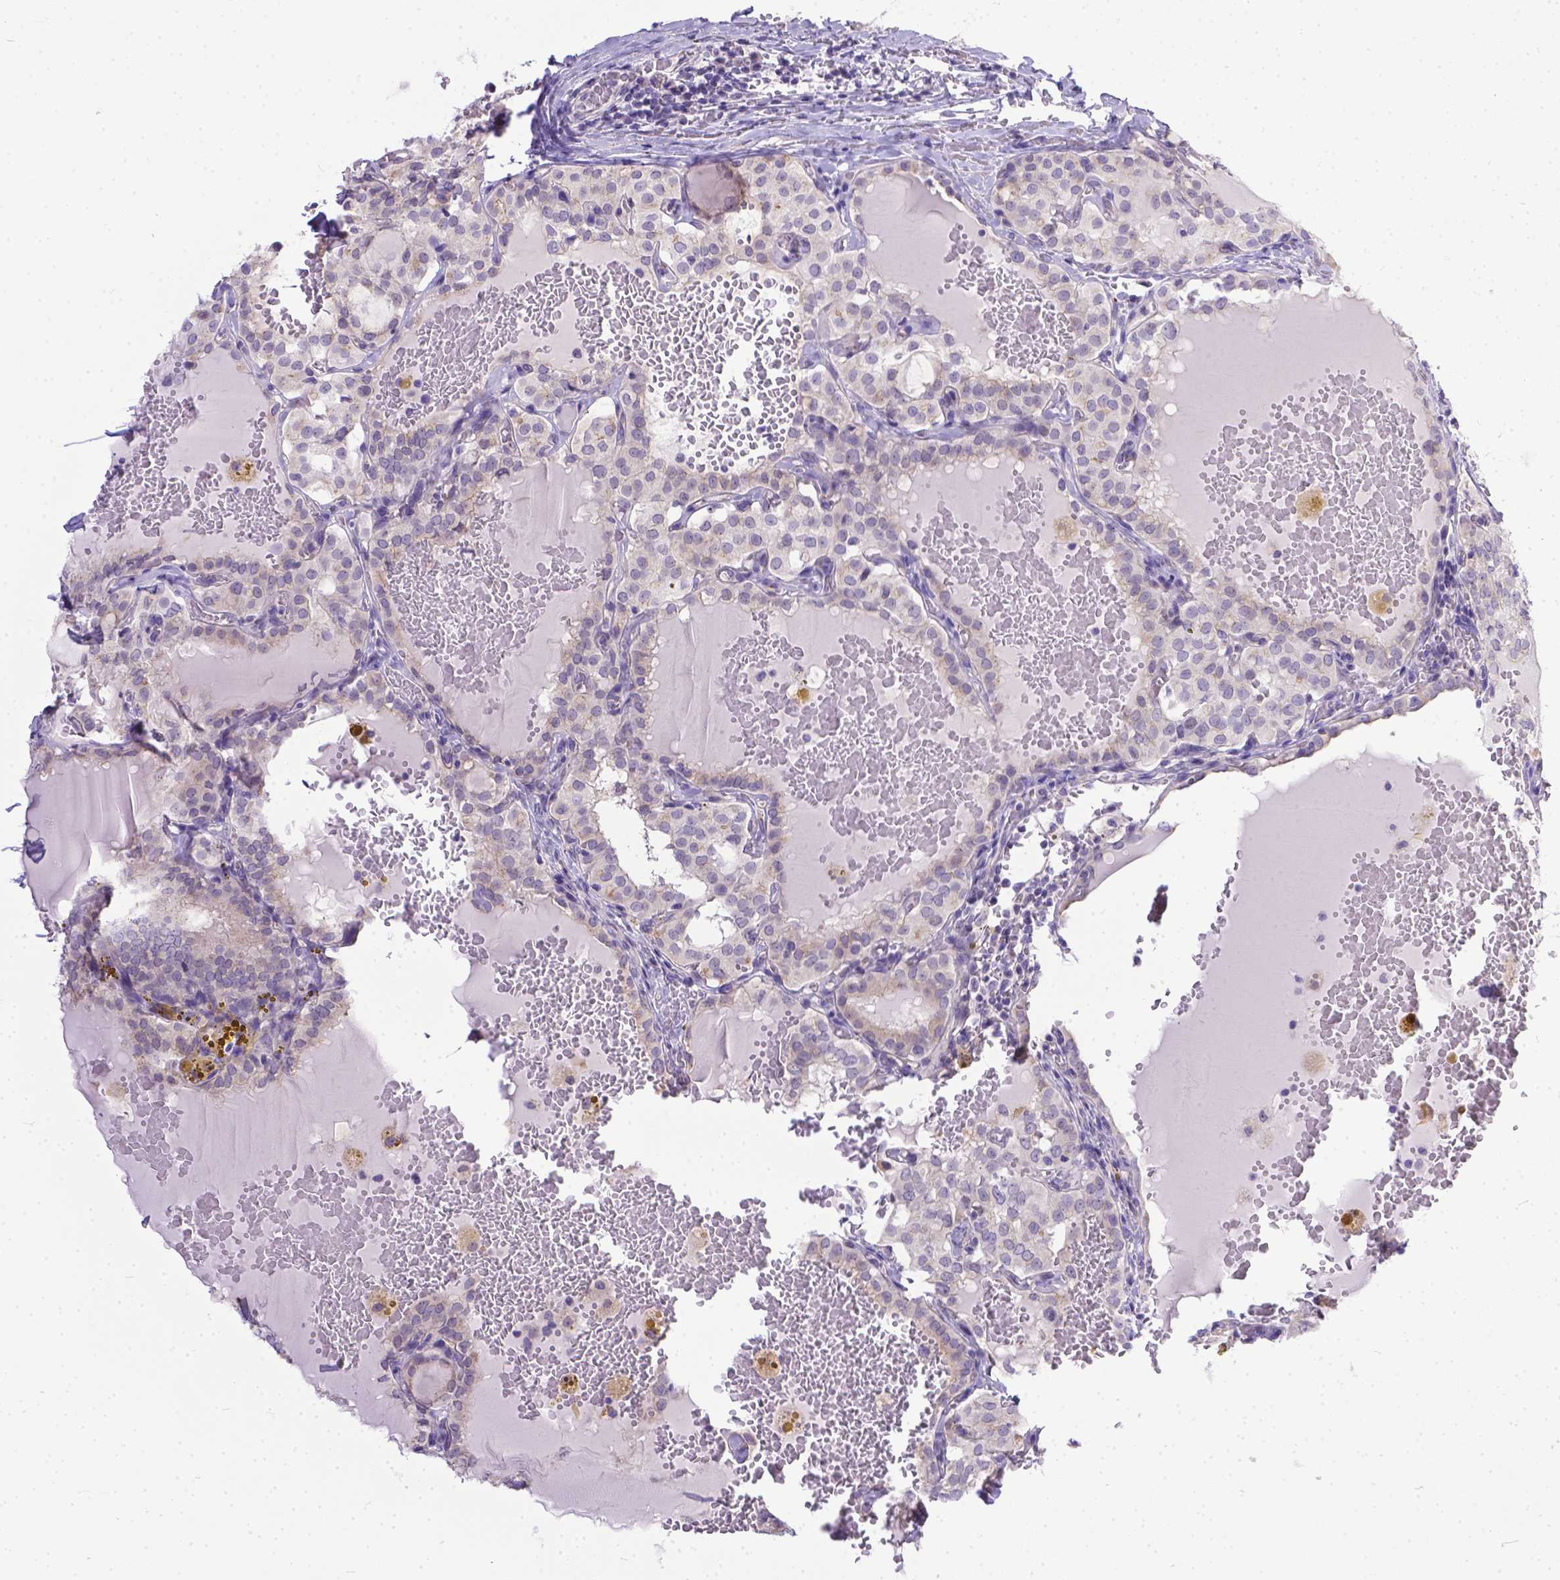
{"staining": {"intensity": "negative", "quantity": "none", "location": "none"}, "tissue": "thyroid cancer", "cell_type": "Tumor cells", "image_type": "cancer", "snomed": [{"axis": "morphology", "description": "Papillary adenocarcinoma, NOS"}, {"axis": "topography", "description": "Thyroid gland"}], "caption": "Human thyroid papillary adenocarcinoma stained for a protein using IHC exhibits no staining in tumor cells.", "gene": "TTLL6", "patient": {"sex": "male", "age": 20}}